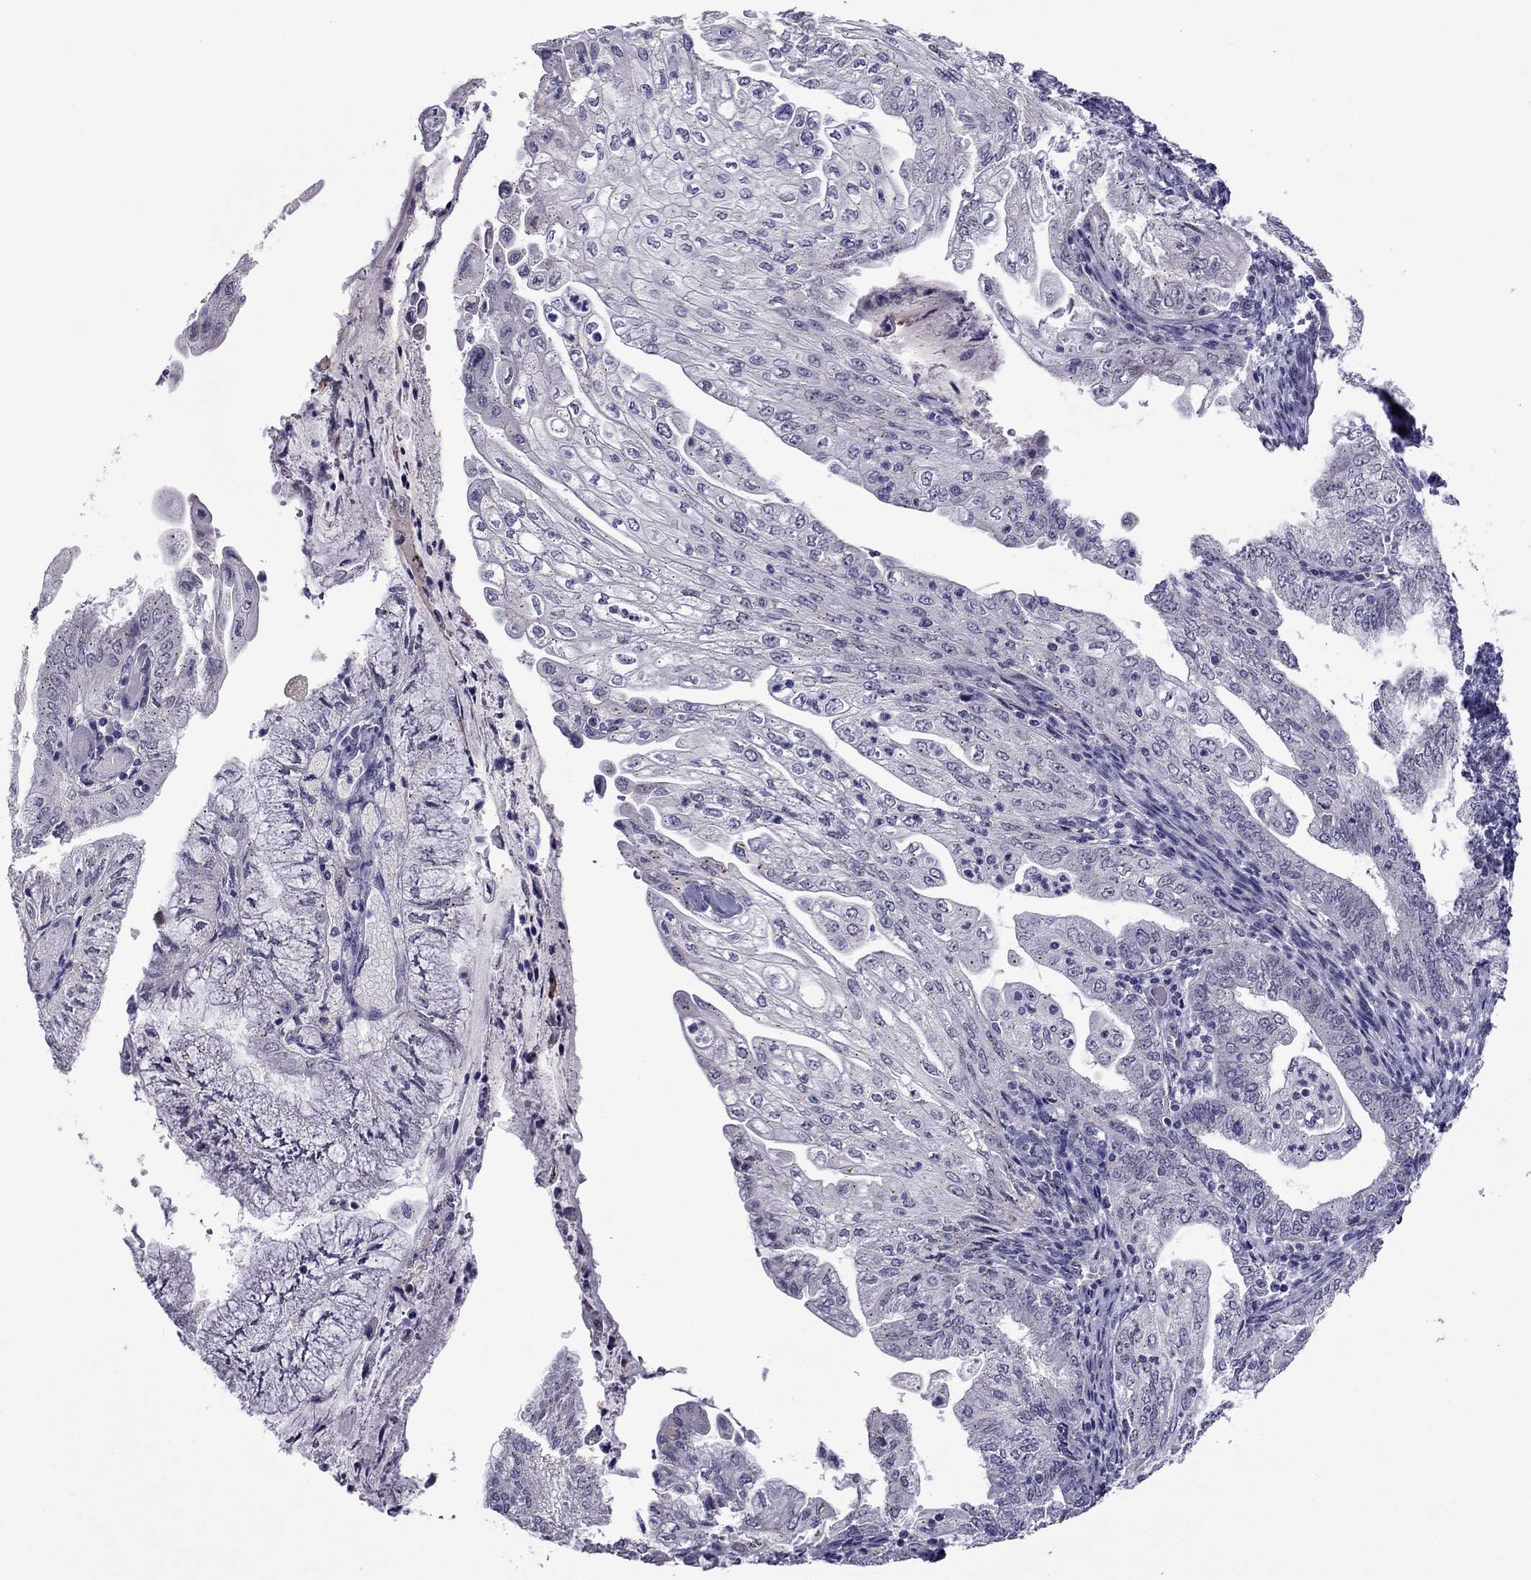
{"staining": {"intensity": "negative", "quantity": "none", "location": "none"}, "tissue": "endometrial cancer", "cell_type": "Tumor cells", "image_type": "cancer", "snomed": [{"axis": "morphology", "description": "Adenocarcinoma, NOS"}, {"axis": "topography", "description": "Endometrium"}], "caption": "Immunohistochemistry (IHC) micrograph of endometrial cancer stained for a protein (brown), which reveals no expression in tumor cells.", "gene": "MYBPH", "patient": {"sex": "female", "age": 55}}